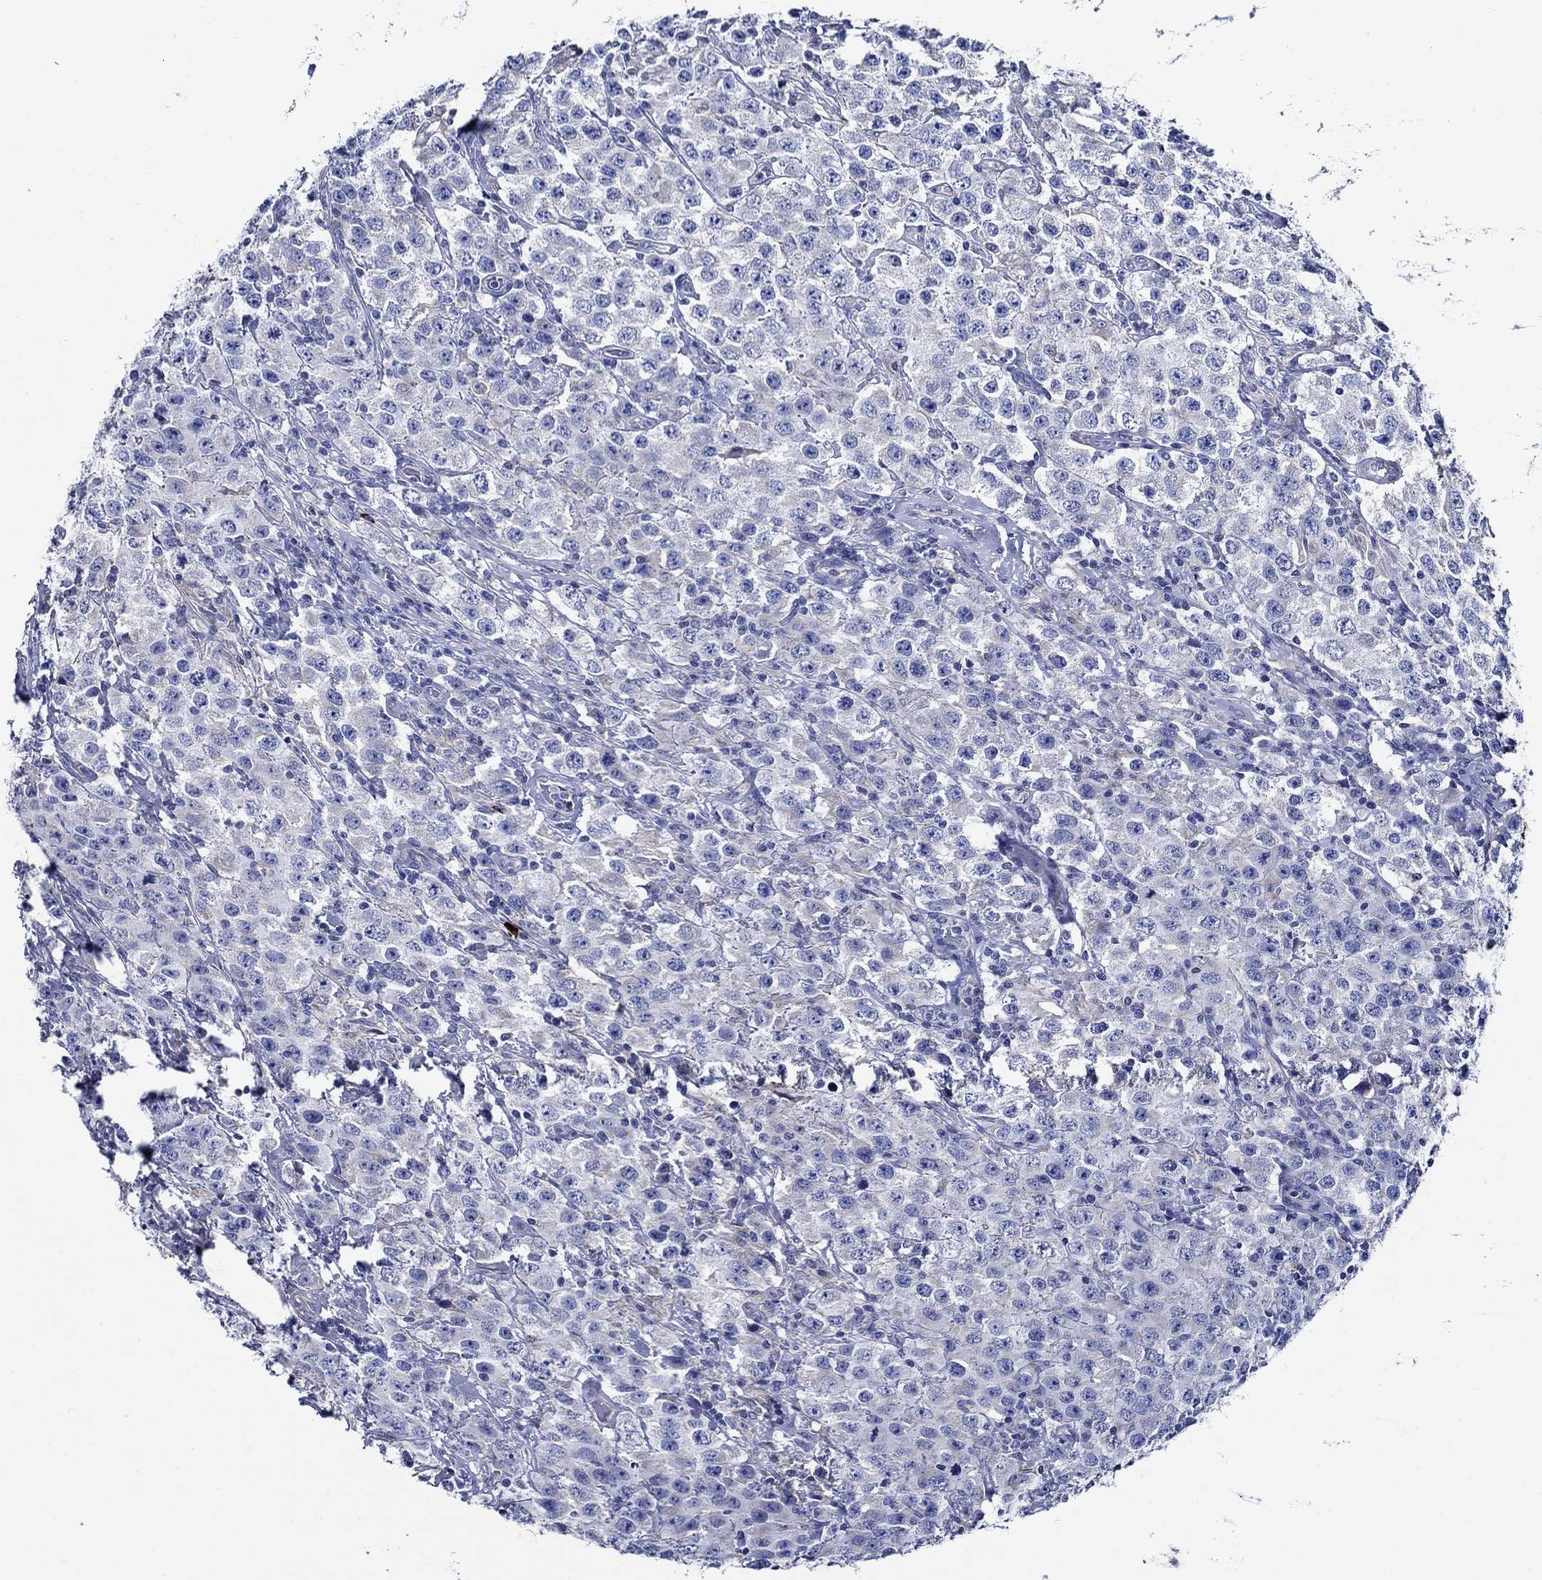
{"staining": {"intensity": "negative", "quantity": "none", "location": "none"}, "tissue": "testis cancer", "cell_type": "Tumor cells", "image_type": "cancer", "snomed": [{"axis": "morphology", "description": "Seminoma, NOS"}, {"axis": "topography", "description": "Testis"}], "caption": "Tumor cells are negative for brown protein staining in seminoma (testis).", "gene": "SKOR1", "patient": {"sex": "male", "age": 52}}